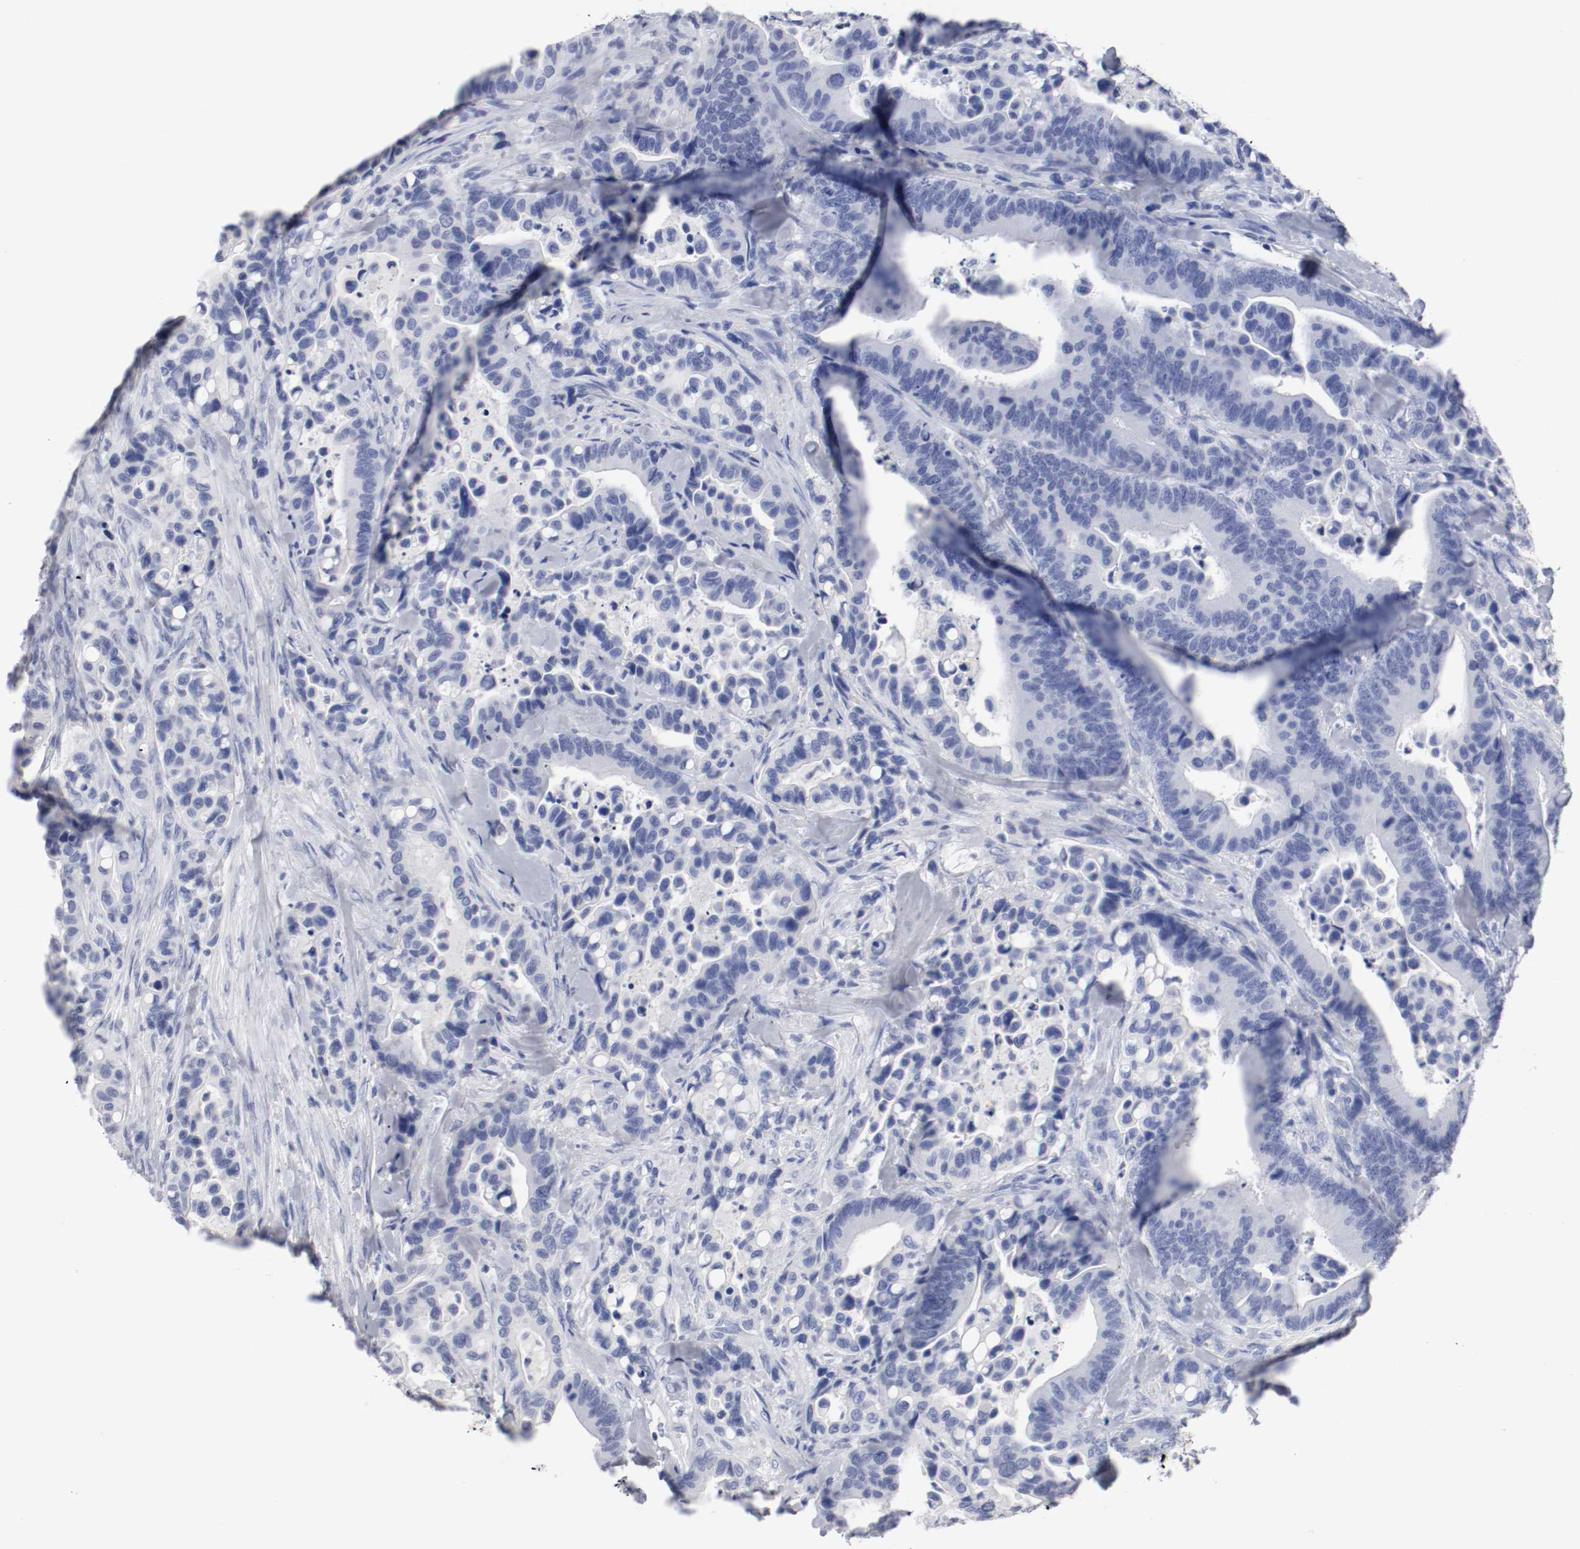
{"staining": {"intensity": "negative", "quantity": "none", "location": "none"}, "tissue": "colorectal cancer", "cell_type": "Tumor cells", "image_type": "cancer", "snomed": [{"axis": "morphology", "description": "Normal tissue, NOS"}, {"axis": "morphology", "description": "Adenocarcinoma, NOS"}, {"axis": "topography", "description": "Colon"}], "caption": "The micrograph exhibits no staining of tumor cells in colorectal cancer (adenocarcinoma).", "gene": "GAD1", "patient": {"sex": "male", "age": 82}}